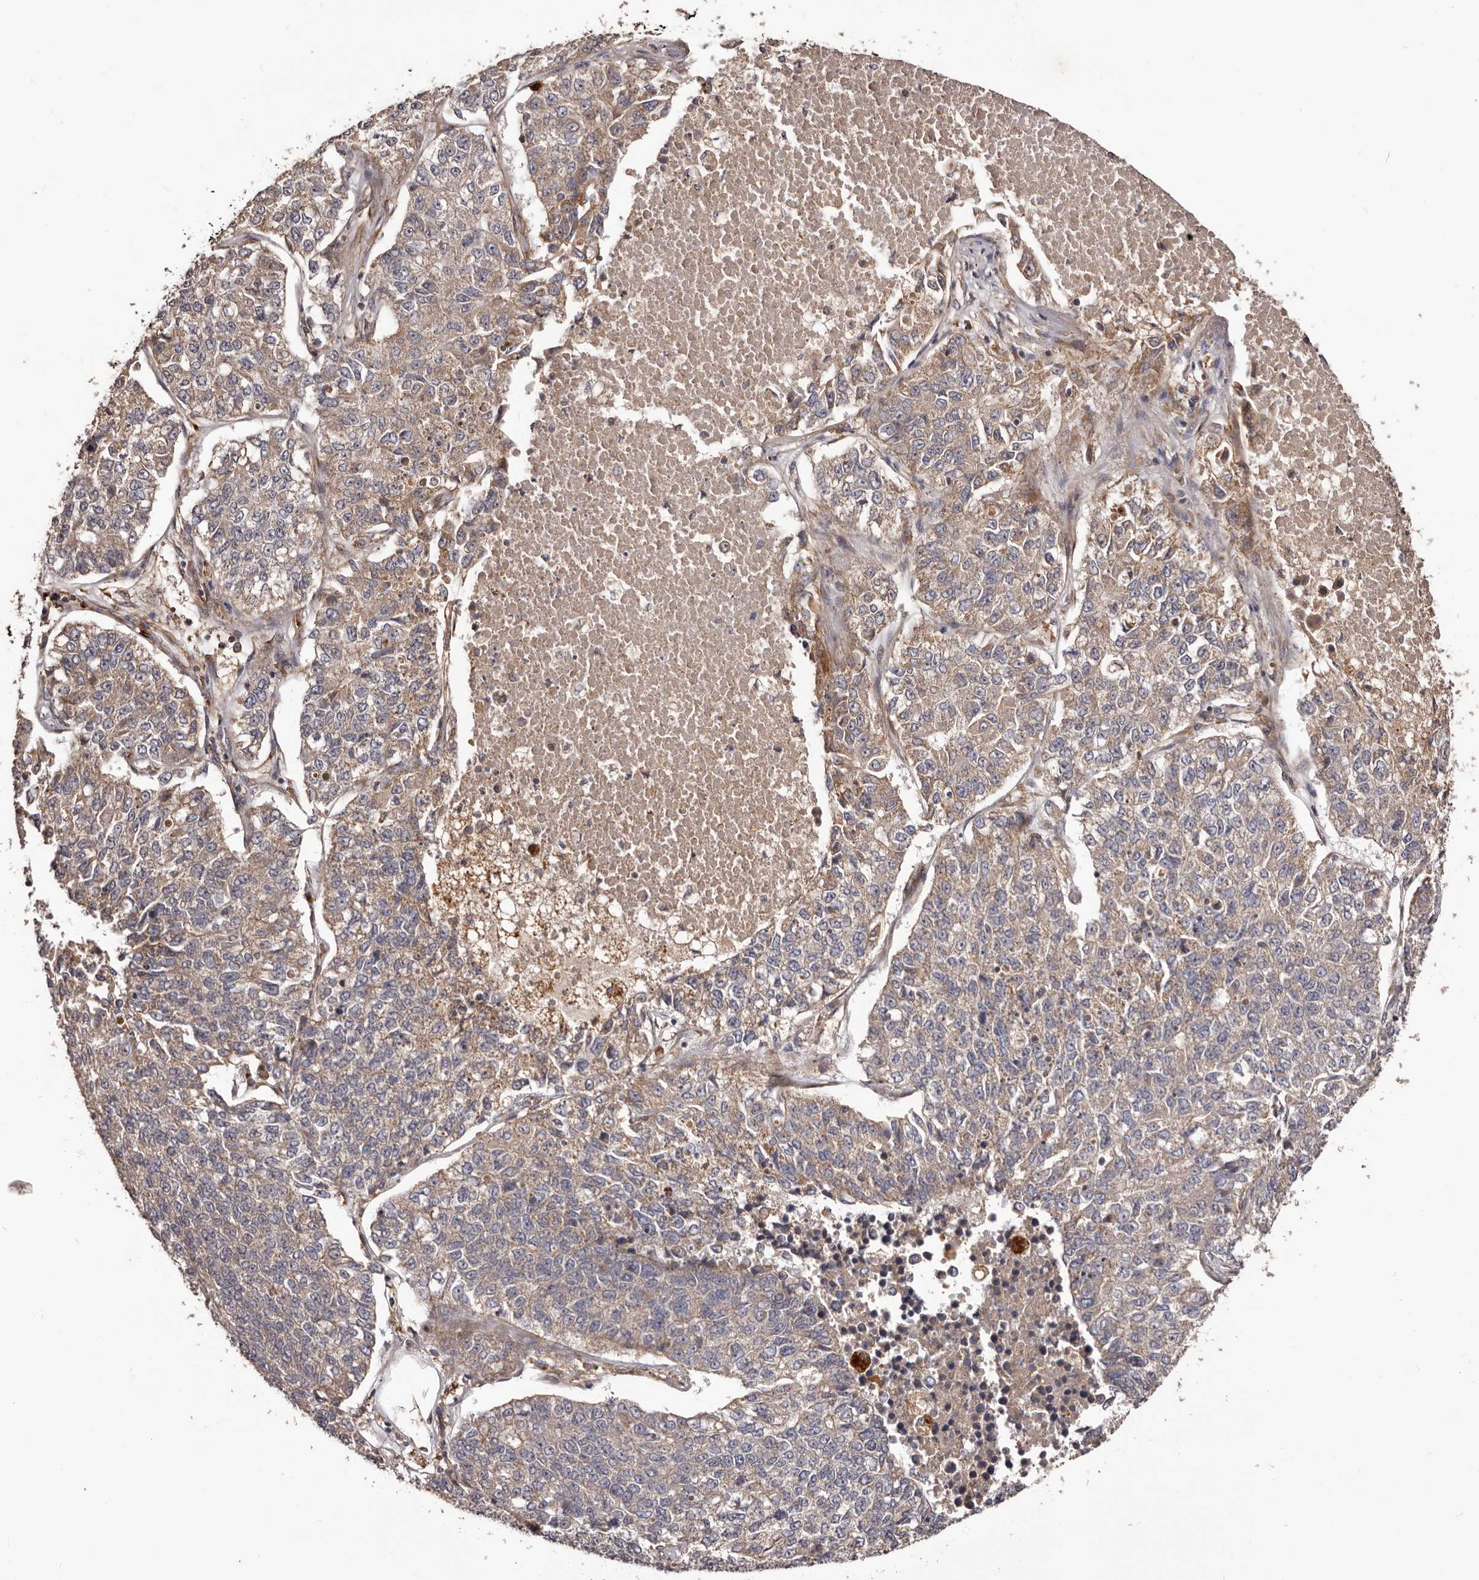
{"staining": {"intensity": "moderate", "quantity": ">75%", "location": "cytoplasmic/membranous"}, "tissue": "lung cancer", "cell_type": "Tumor cells", "image_type": "cancer", "snomed": [{"axis": "morphology", "description": "Adenocarcinoma, NOS"}, {"axis": "topography", "description": "Lung"}], "caption": "Moderate cytoplasmic/membranous staining for a protein is appreciated in approximately >75% of tumor cells of adenocarcinoma (lung) using immunohistochemistry (IHC).", "gene": "GTPBP1", "patient": {"sex": "male", "age": 49}}